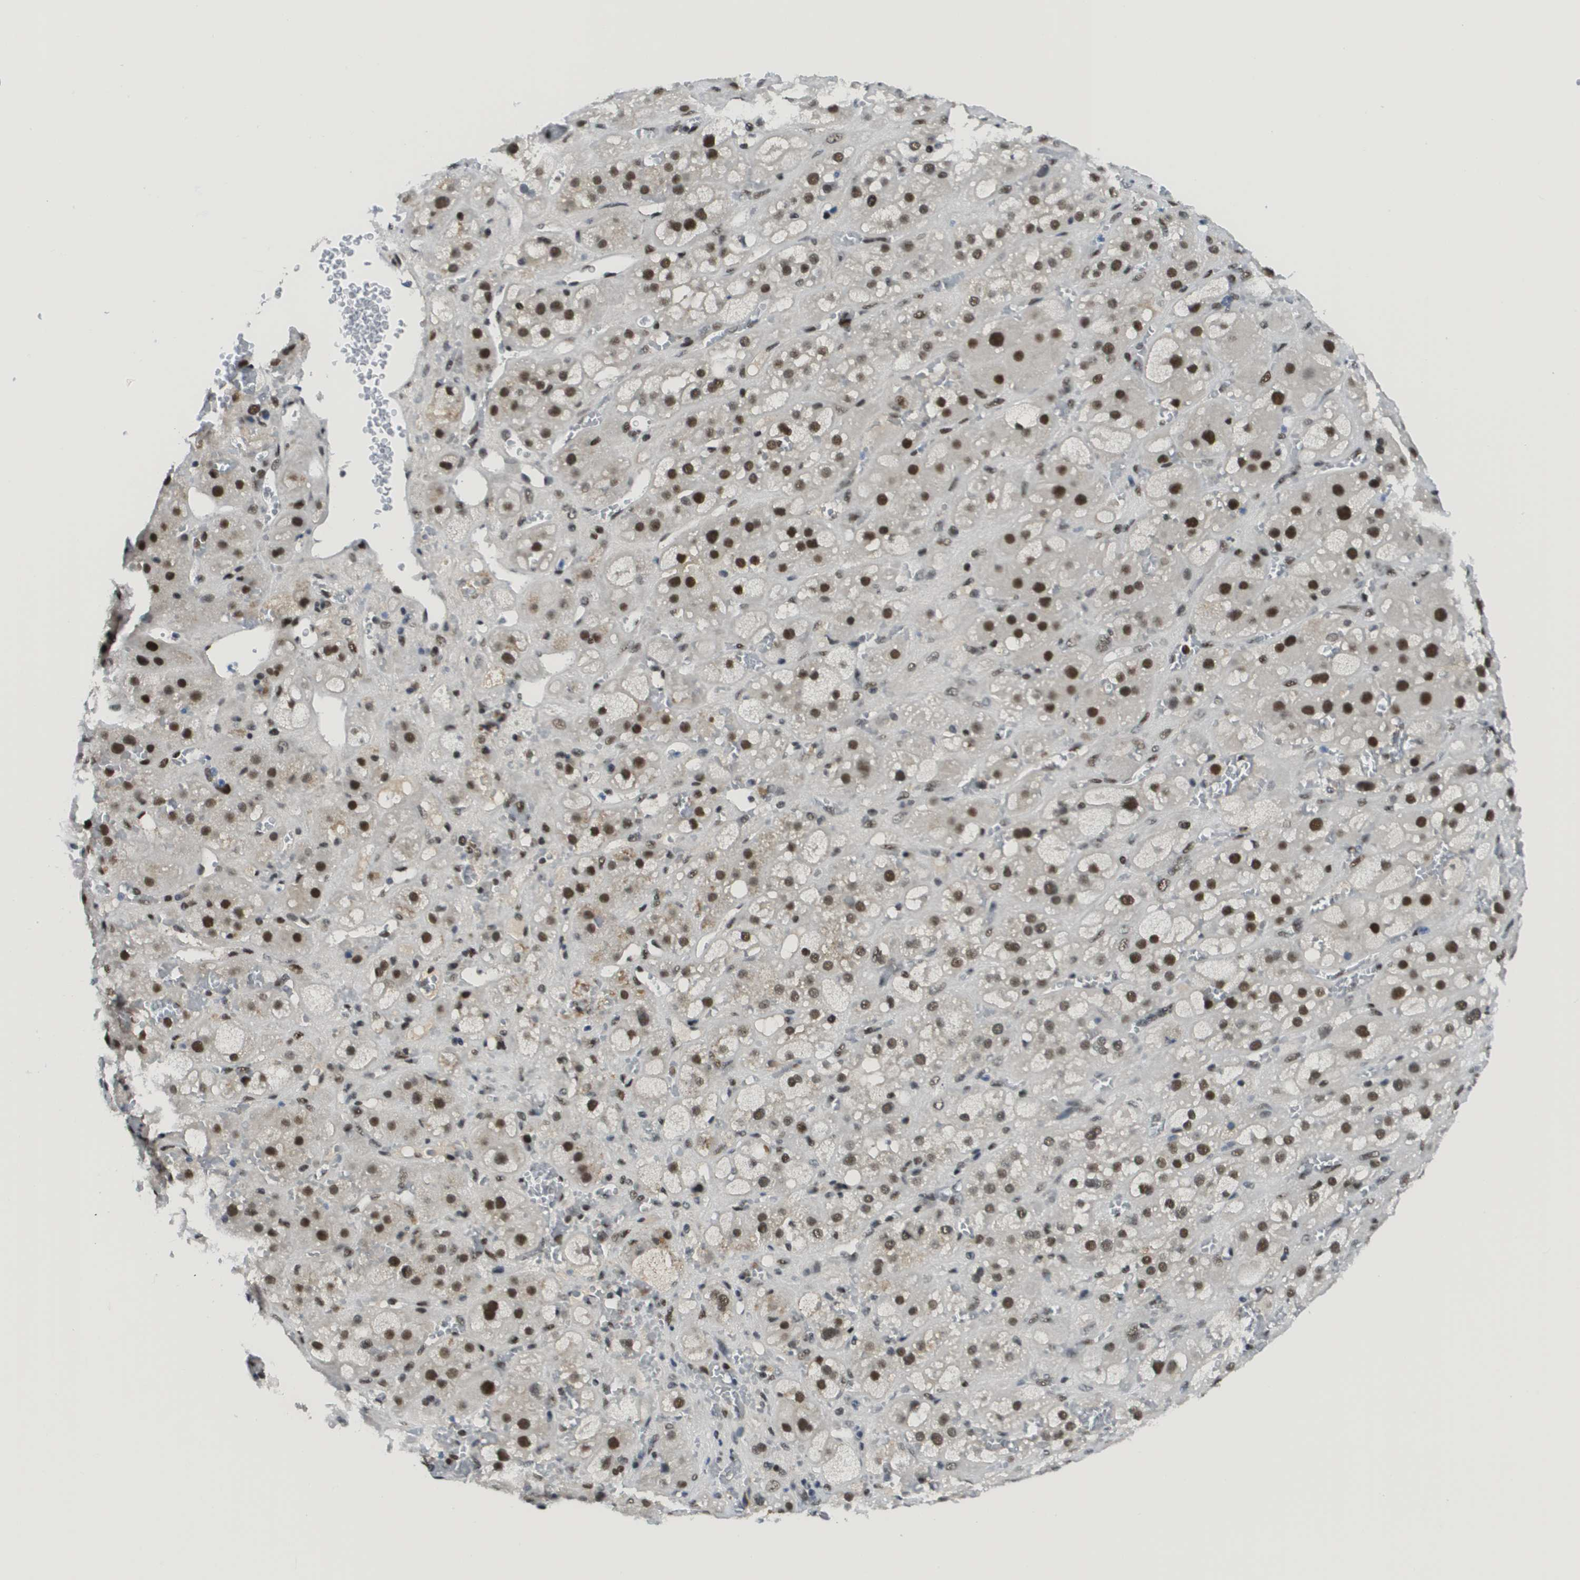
{"staining": {"intensity": "strong", "quantity": ">75%", "location": "nuclear"}, "tissue": "adrenal gland", "cell_type": "Glandular cells", "image_type": "normal", "snomed": [{"axis": "morphology", "description": "Normal tissue, NOS"}, {"axis": "topography", "description": "Adrenal gland"}], "caption": "IHC photomicrograph of normal human adrenal gland stained for a protein (brown), which exhibits high levels of strong nuclear positivity in approximately >75% of glandular cells.", "gene": "SMARCAD1", "patient": {"sex": "female", "age": 47}}